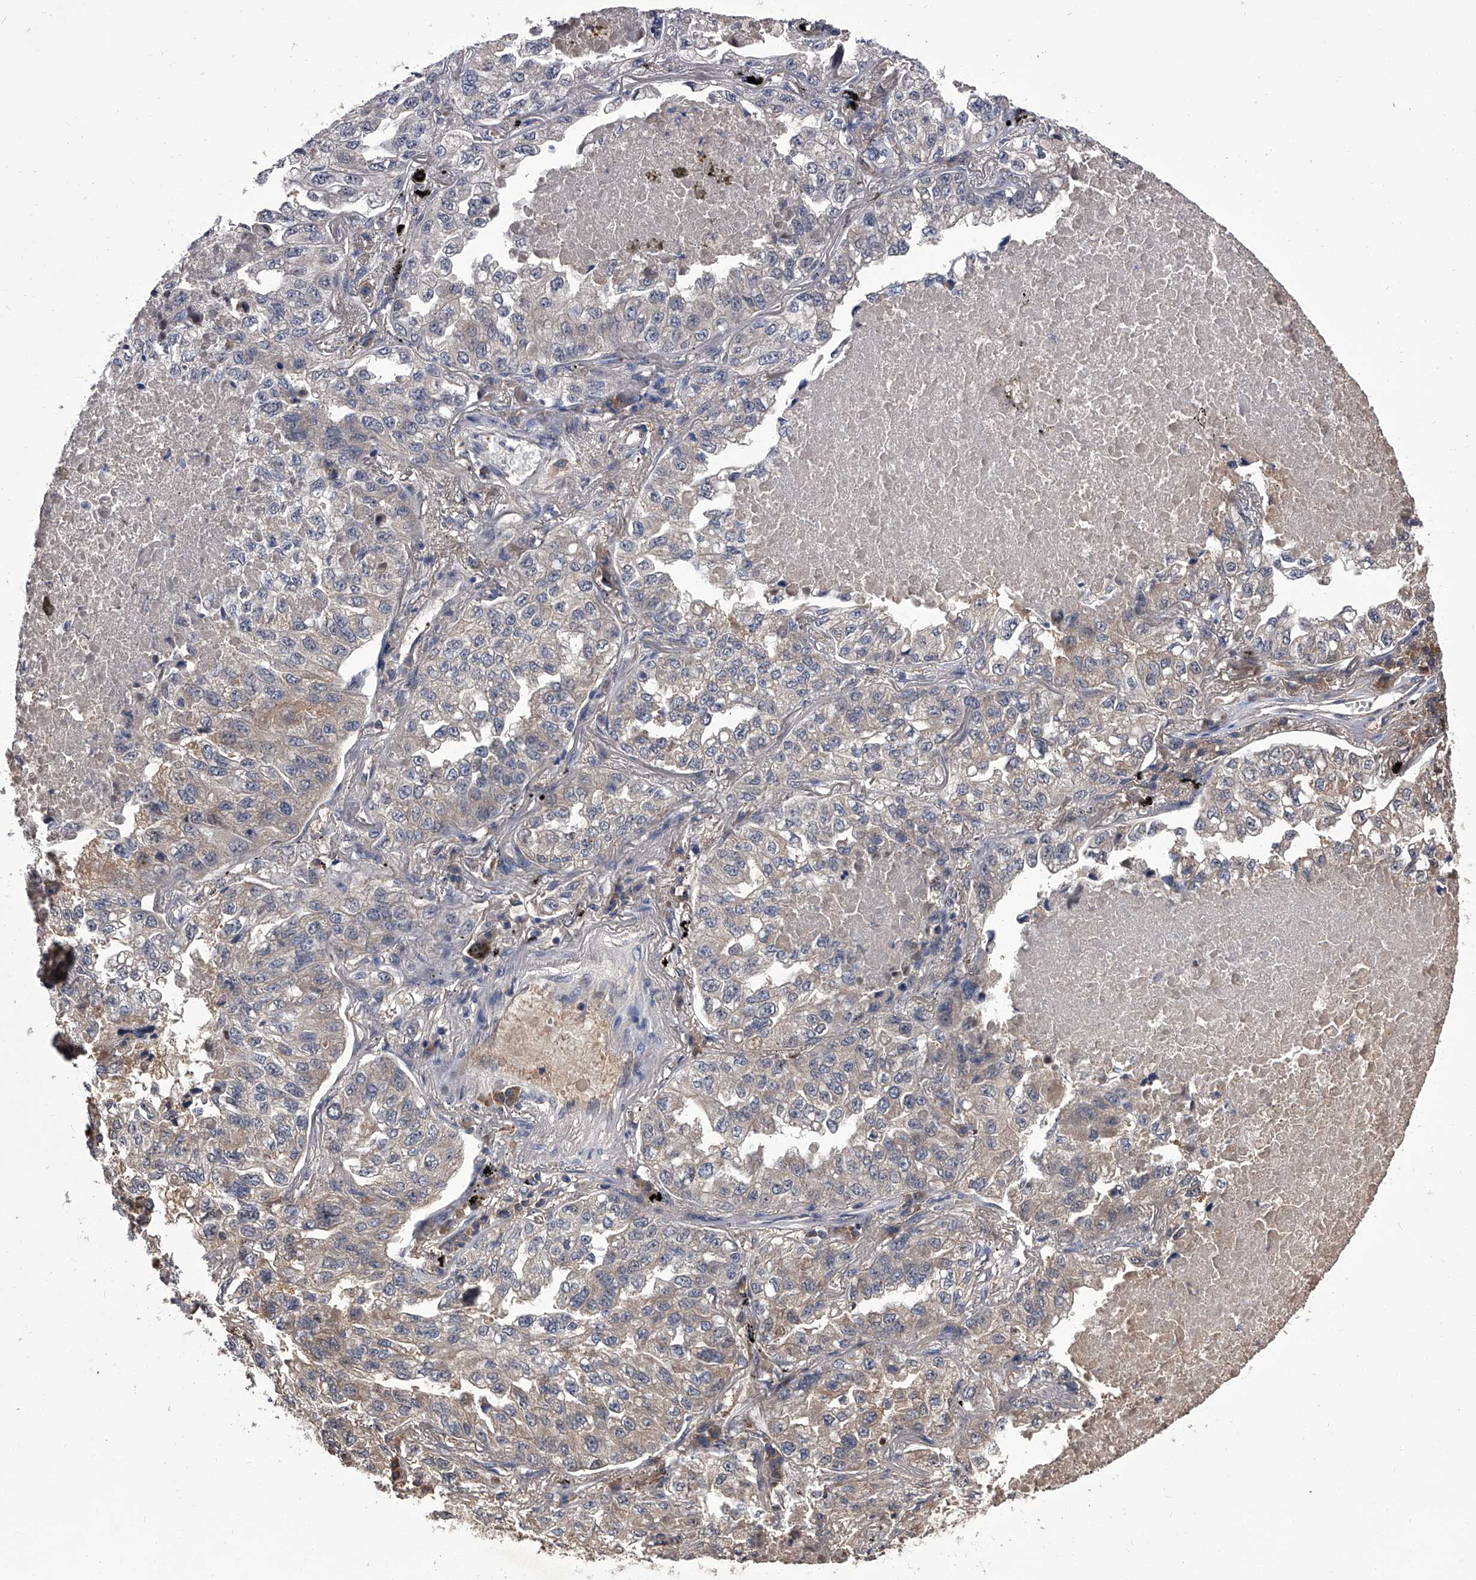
{"staining": {"intensity": "negative", "quantity": "none", "location": "none"}, "tissue": "lung cancer", "cell_type": "Tumor cells", "image_type": "cancer", "snomed": [{"axis": "morphology", "description": "Adenocarcinoma, NOS"}, {"axis": "topography", "description": "Lung"}], "caption": "The micrograph displays no staining of tumor cells in adenocarcinoma (lung). (DAB immunohistochemistry (IHC) with hematoxylin counter stain).", "gene": "SLC18B1", "patient": {"sex": "male", "age": 65}}